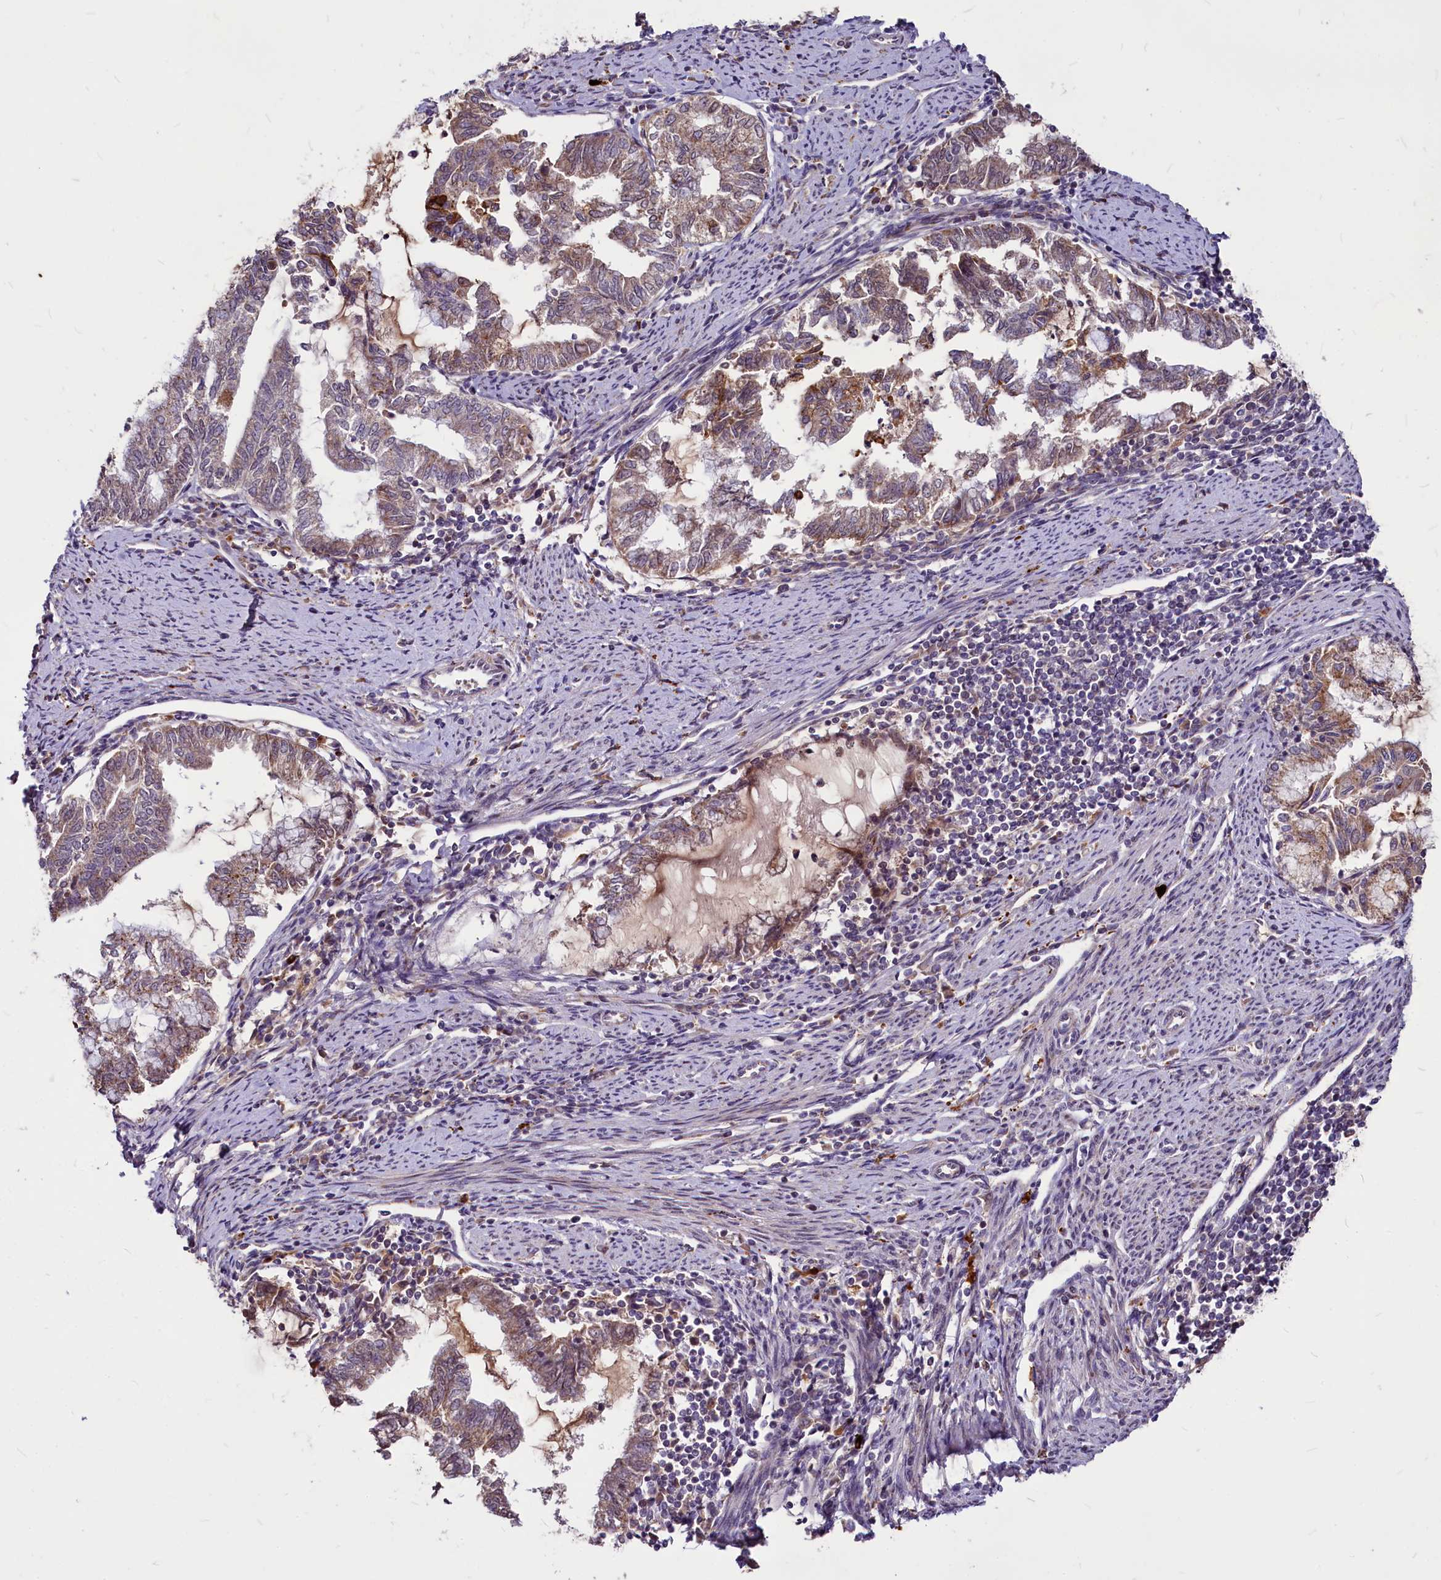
{"staining": {"intensity": "moderate", "quantity": "<25%", "location": "cytoplasmic/membranous"}, "tissue": "endometrial cancer", "cell_type": "Tumor cells", "image_type": "cancer", "snomed": [{"axis": "morphology", "description": "Adenocarcinoma, NOS"}, {"axis": "topography", "description": "Endometrium"}], "caption": "A histopathology image of endometrial cancer (adenocarcinoma) stained for a protein demonstrates moderate cytoplasmic/membranous brown staining in tumor cells.", "gene": "C11orf86", "patient": {"sex": "female", "age": 79}}